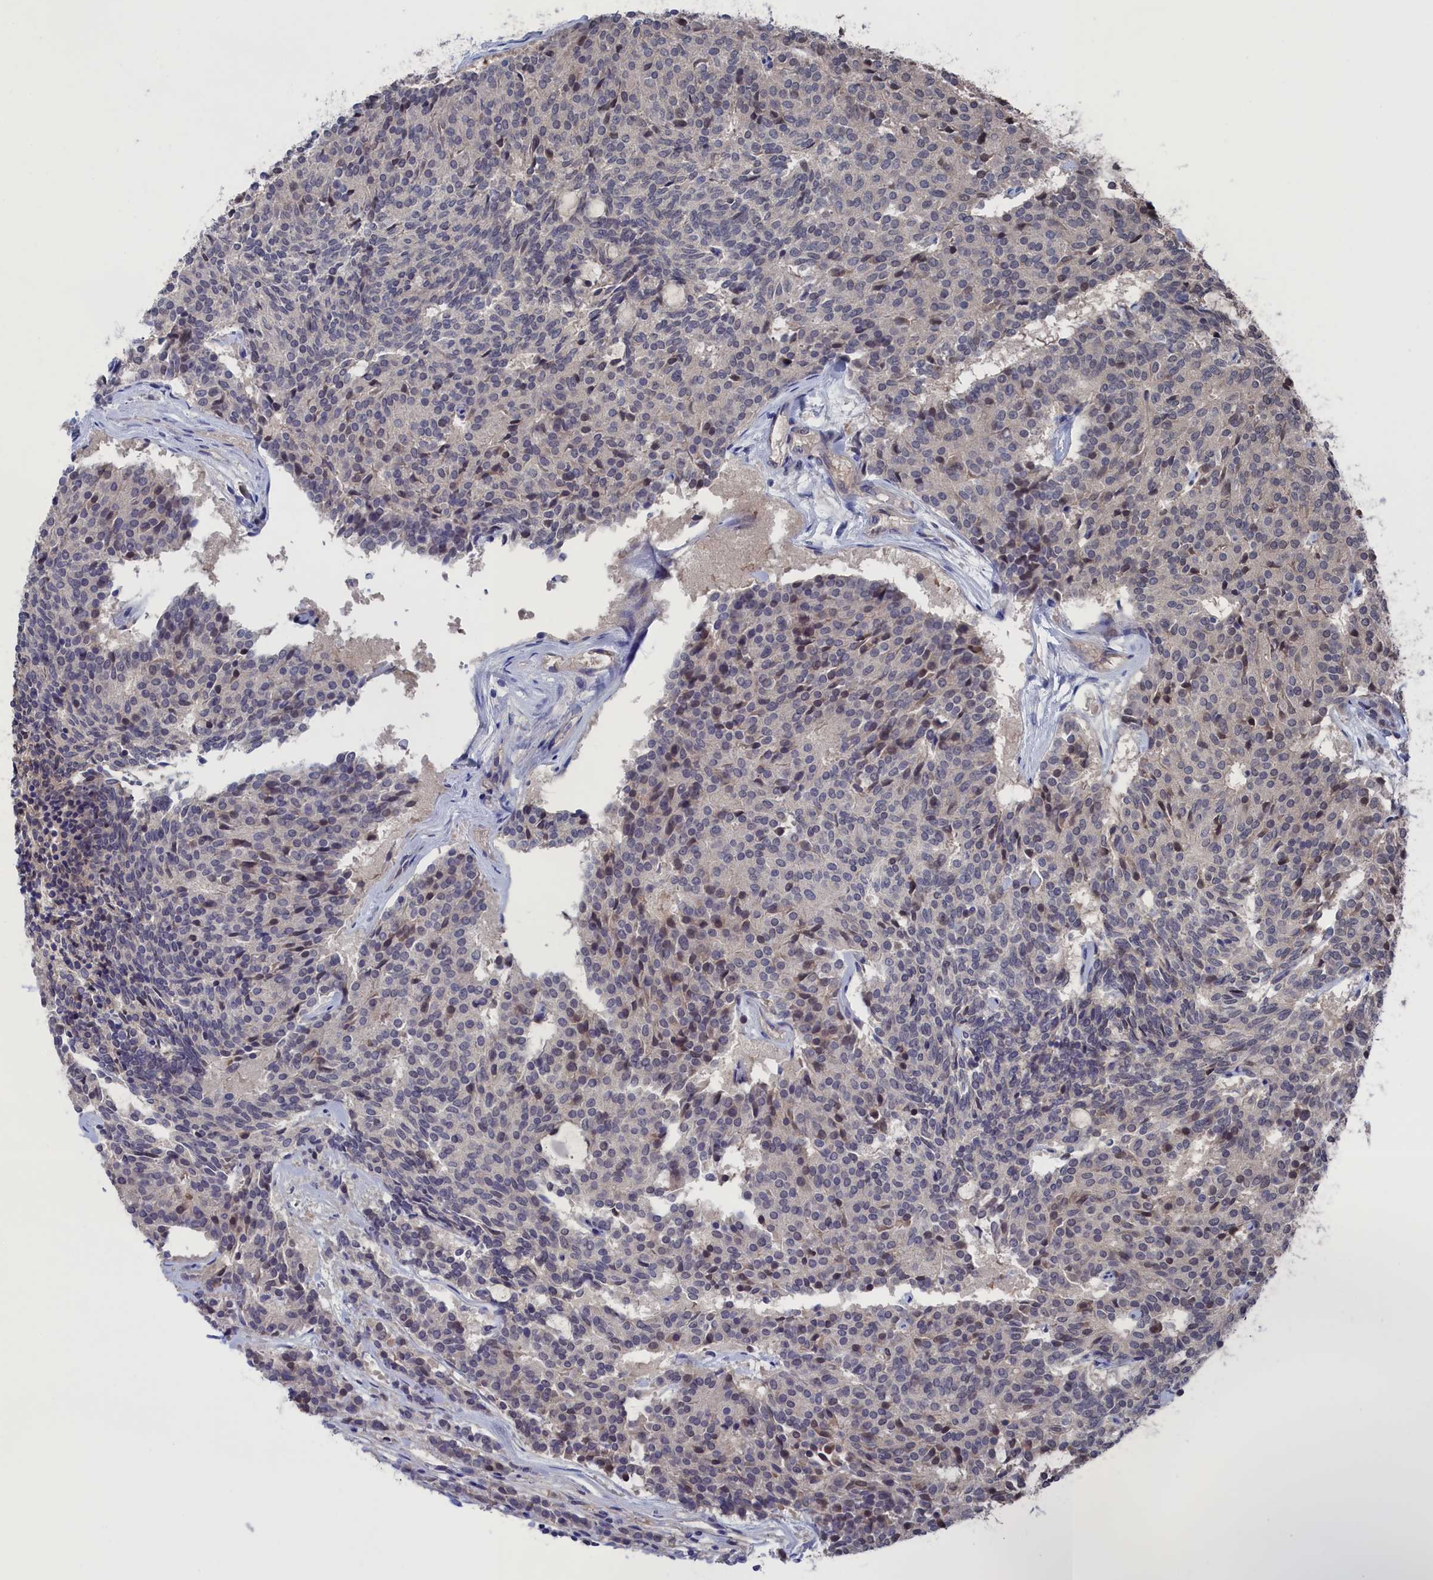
{"staining": {"intensity": "weak", "quantity": "<25%", "location": "nuclear"}, "tissue": "carcinoid", "cell_type": "Tumor cells", "image_type": "cancer", "snomed": [{"axis": "morphology", "description": "Carcinoid, malignant, NOS"}, {"axis": "topography", "description": "Pancreas"}], "caption": "Immunohistochemistry (IHC) photomicrograph of human carcinoid stained for a protein (brown), which reveals no positivity in tumor cells.", "gene": "NUTF2", "patient": {"sex": "female", "age": 54}}